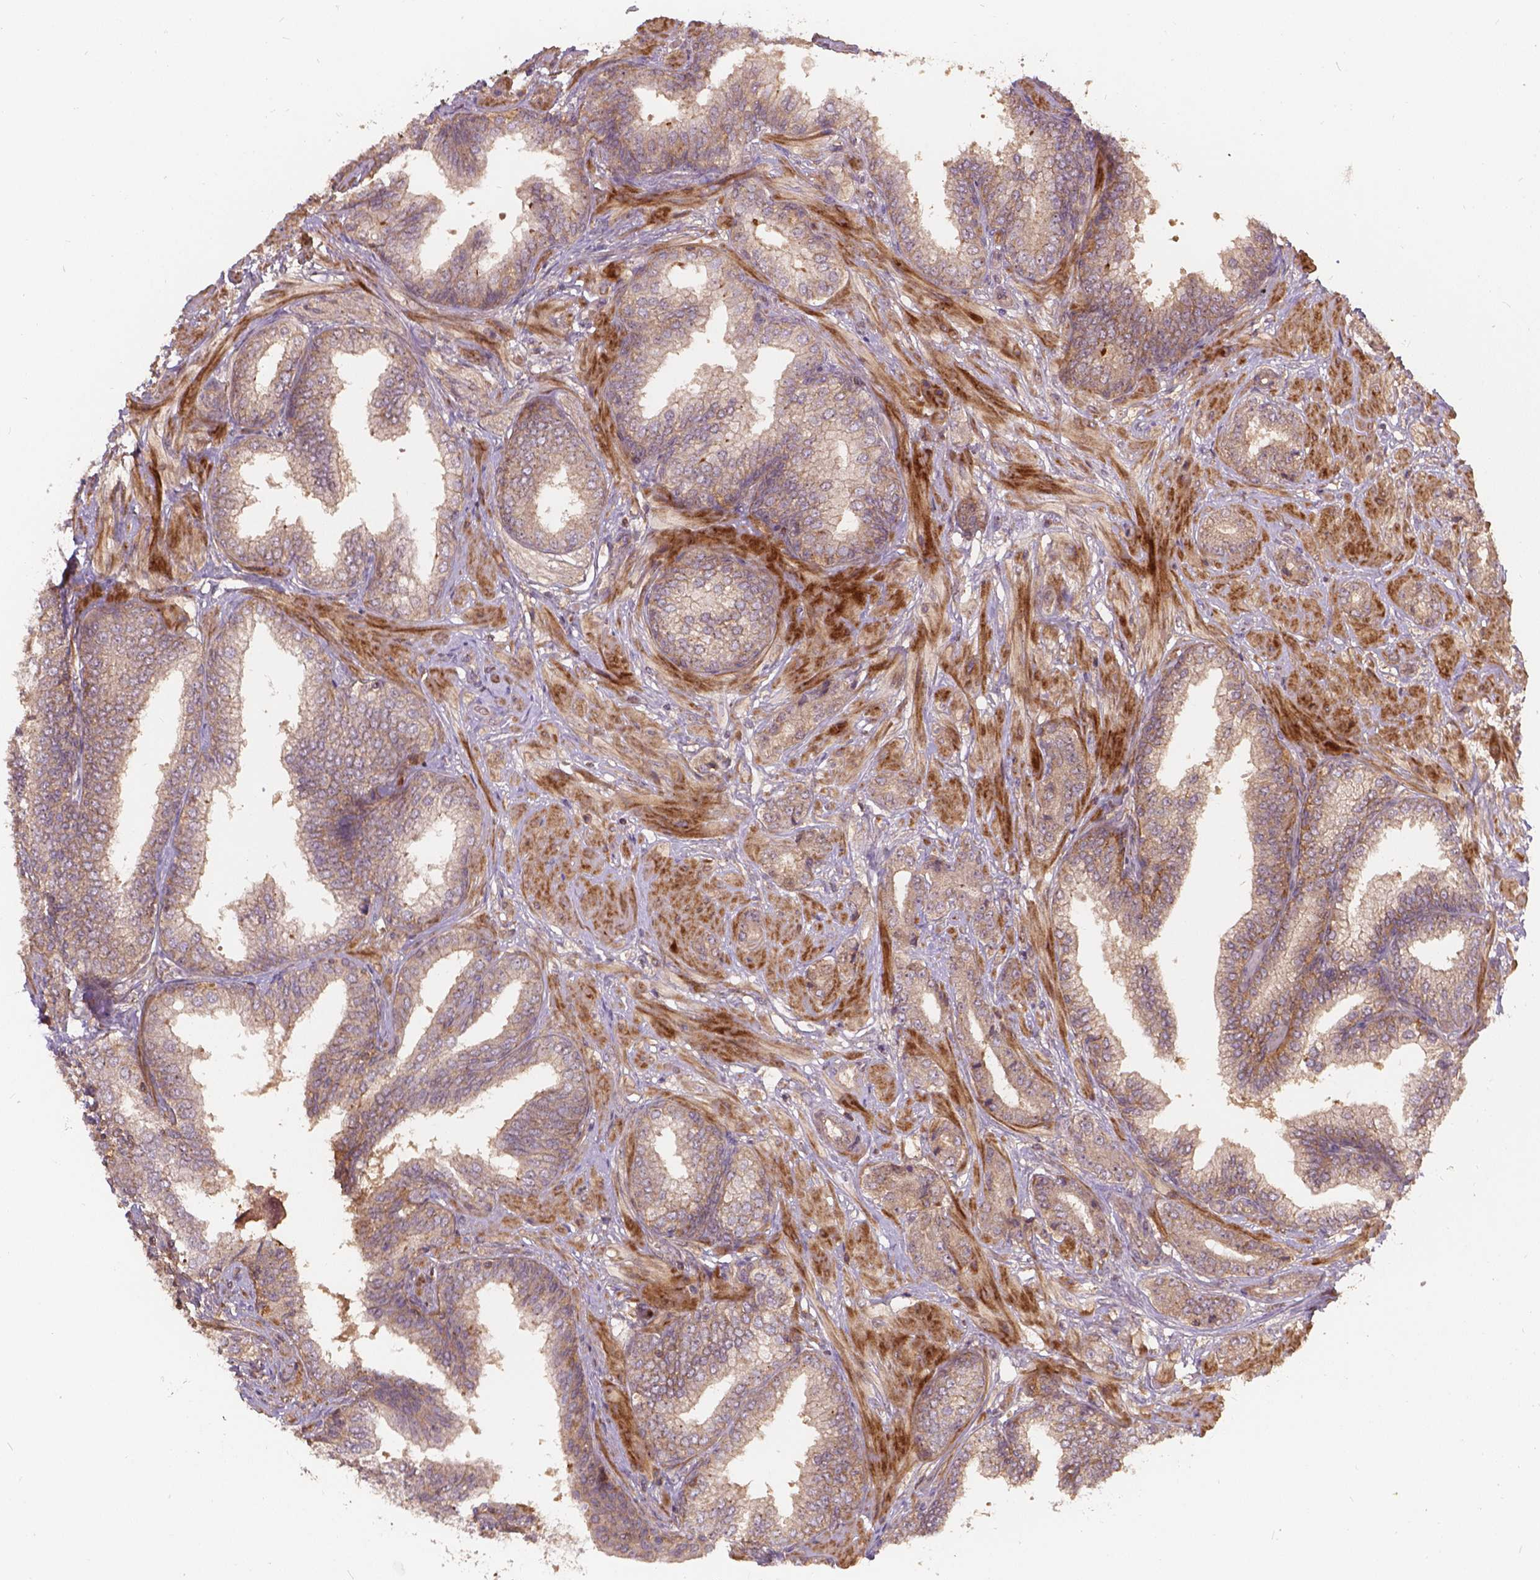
{"staining": {"intensity": "weak", "quantity": ">75%", "location": "cytoplasmic/membranous"}, "tissue": "prostate cancer", "cell_type": "Tumor cells", "image_type": "cancer", "snomed": [{"axis": "morphology", "description": "Adenocarcinoma, Low grade"}, {"axis": "topography", "description": "Prostate"}], "caption": "Prostate cancer was stained to show a protein in brown. There is low levels of weak cytoplasmic/membranous staining in approximately >75% of tumor cells. The staining was performed using DAB, with brown indicating positive protein expression. Nuclei are stained blue with hematoxylin.", "gene": "XPR1", "patient": {"sex": "male", "age": 55}}